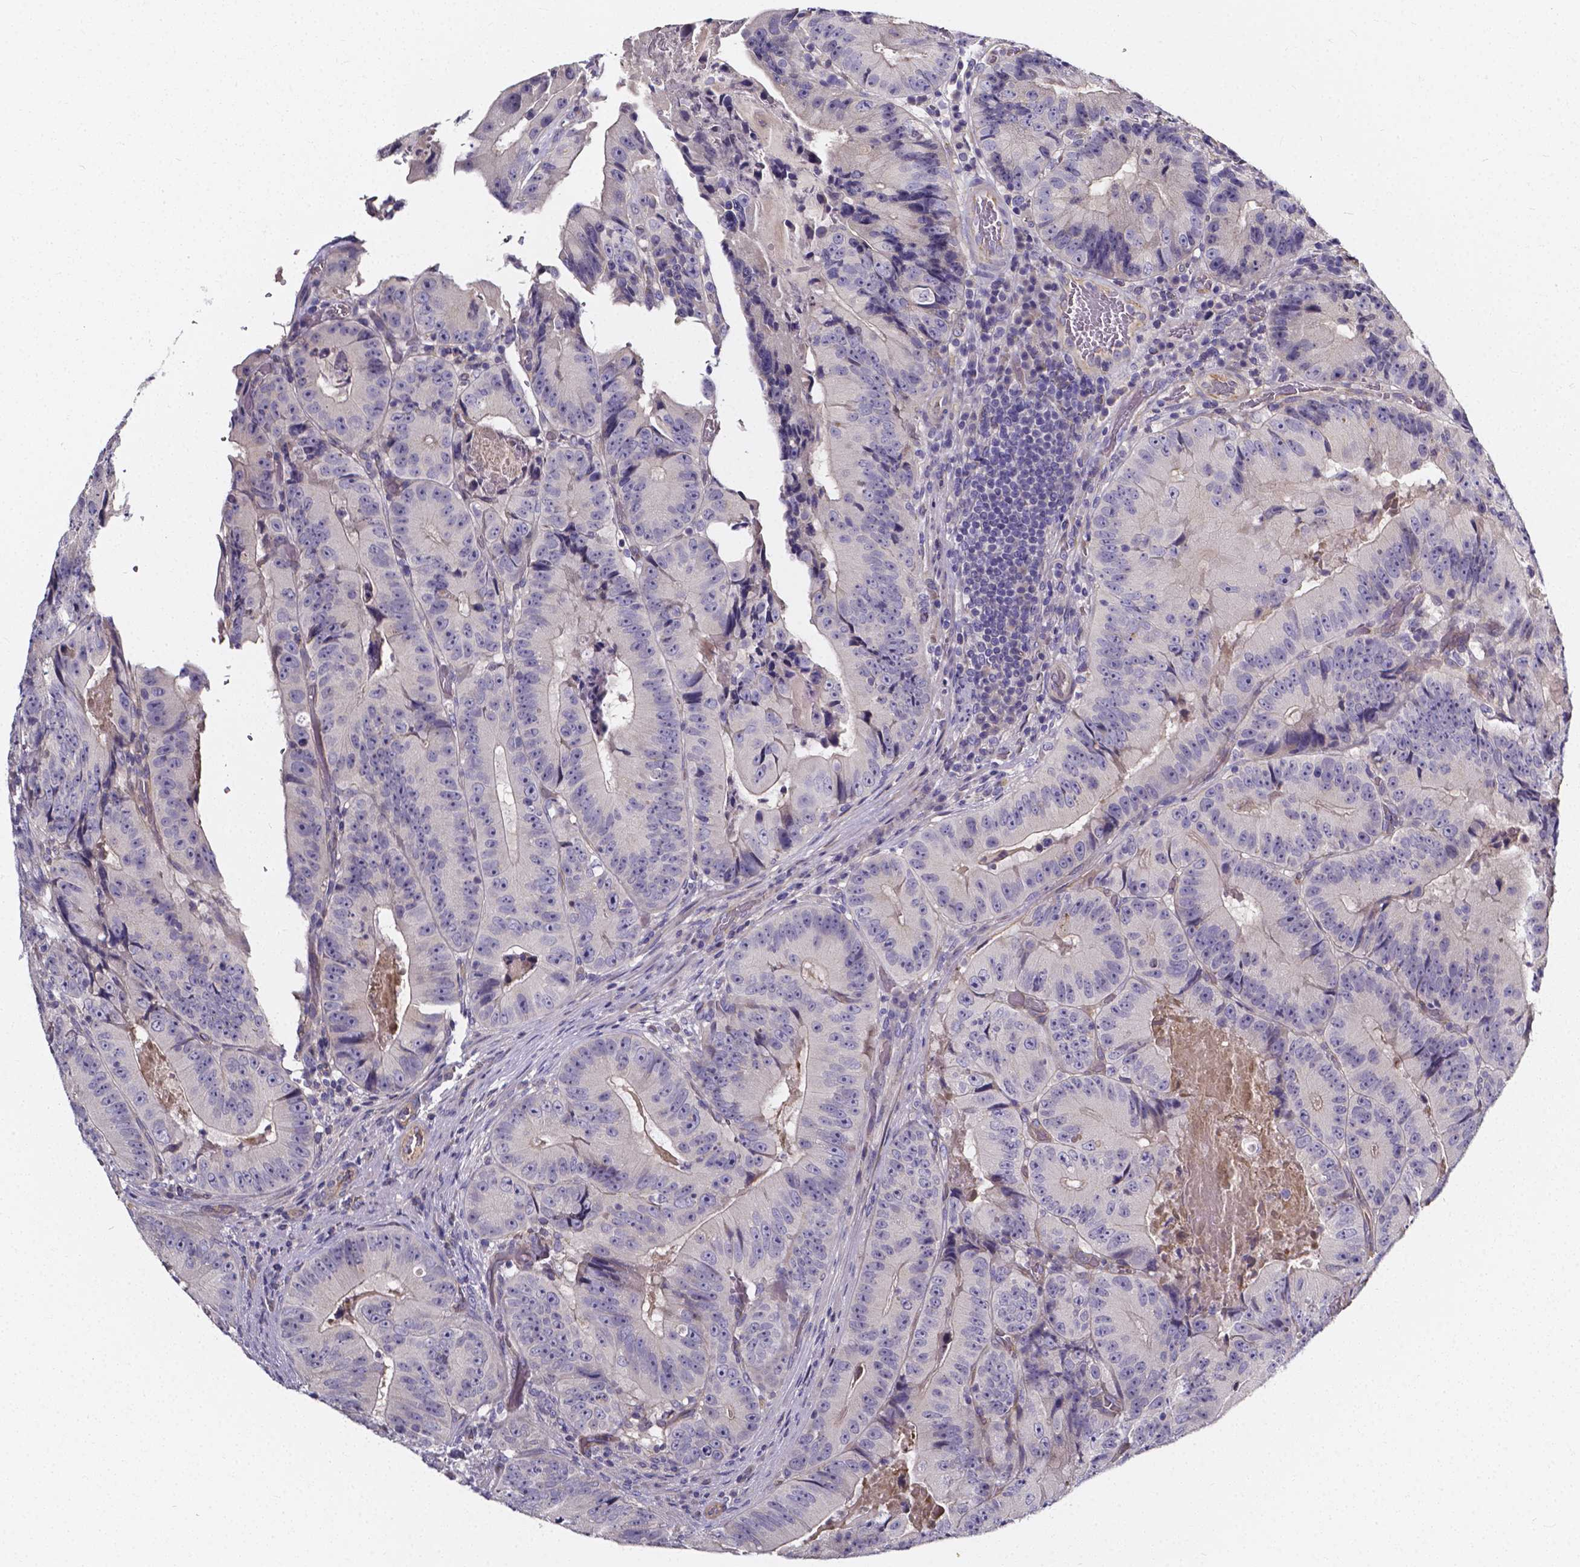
{"staining": {"intensity": "negative", "quantity": "none", "location": "none"}, "tissue": "colorectal cancer", "cell_type": "Tumor cells", "image_type": "cancer", "snomed": [{"axis": "morphology", "description": "Adenocarcinoma, NOS"}, {"axis": "topography", "description": "Colon"}], "caption": "A high-resolution micrograph shows immunohistochemistry (IHC) staining of colorectal cancer (adenocarcinoma), which exhibits no significant expression in tumor cells.", "gene": "CACNG8", "patient": {"sex": "female", "age": 86}}